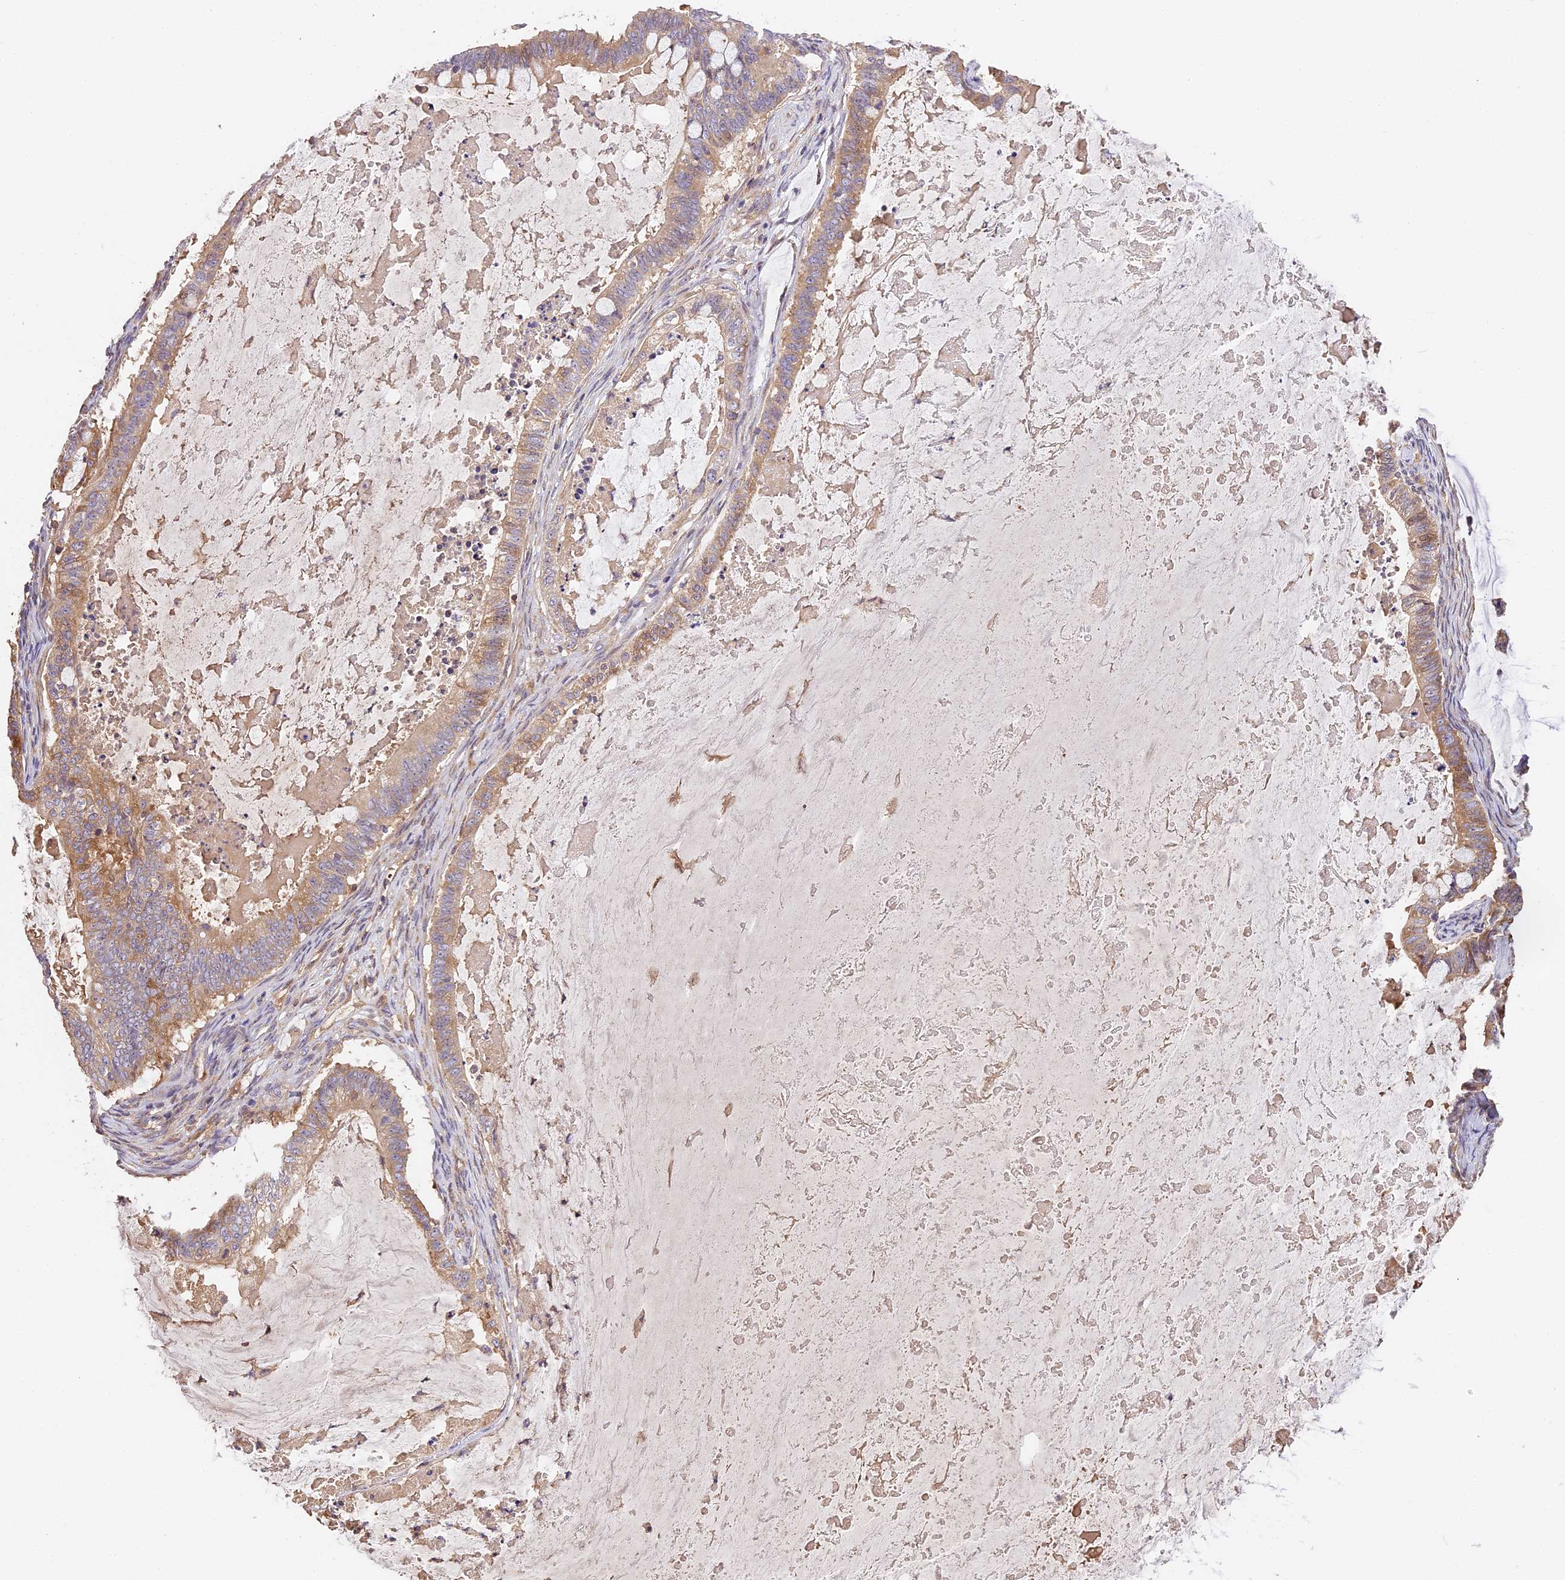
{"staining": {"intensity": "weak", "quantity": "25%-75%", "location": "cytoplasmic/membranous"}, "tissue": "ovarian cancer", "cell_type": "Tumor cells", "image_type": "cancer", "snomed": [{"axis": "morphology", "description": "Cystadenocarcinoma, mucinous, NOS"}, {"axis": "topography", "description": "Ovary"}], "caption": "This is an image of immunohistochemistry staining of ovarian cancer (mucinous cystadenocarcinoma), which shows weak staining in the cytoplasmic/membranous of tumor cells.", "gene": "ARHGAP17", "patient": {"sex": "female", "age": 61}}